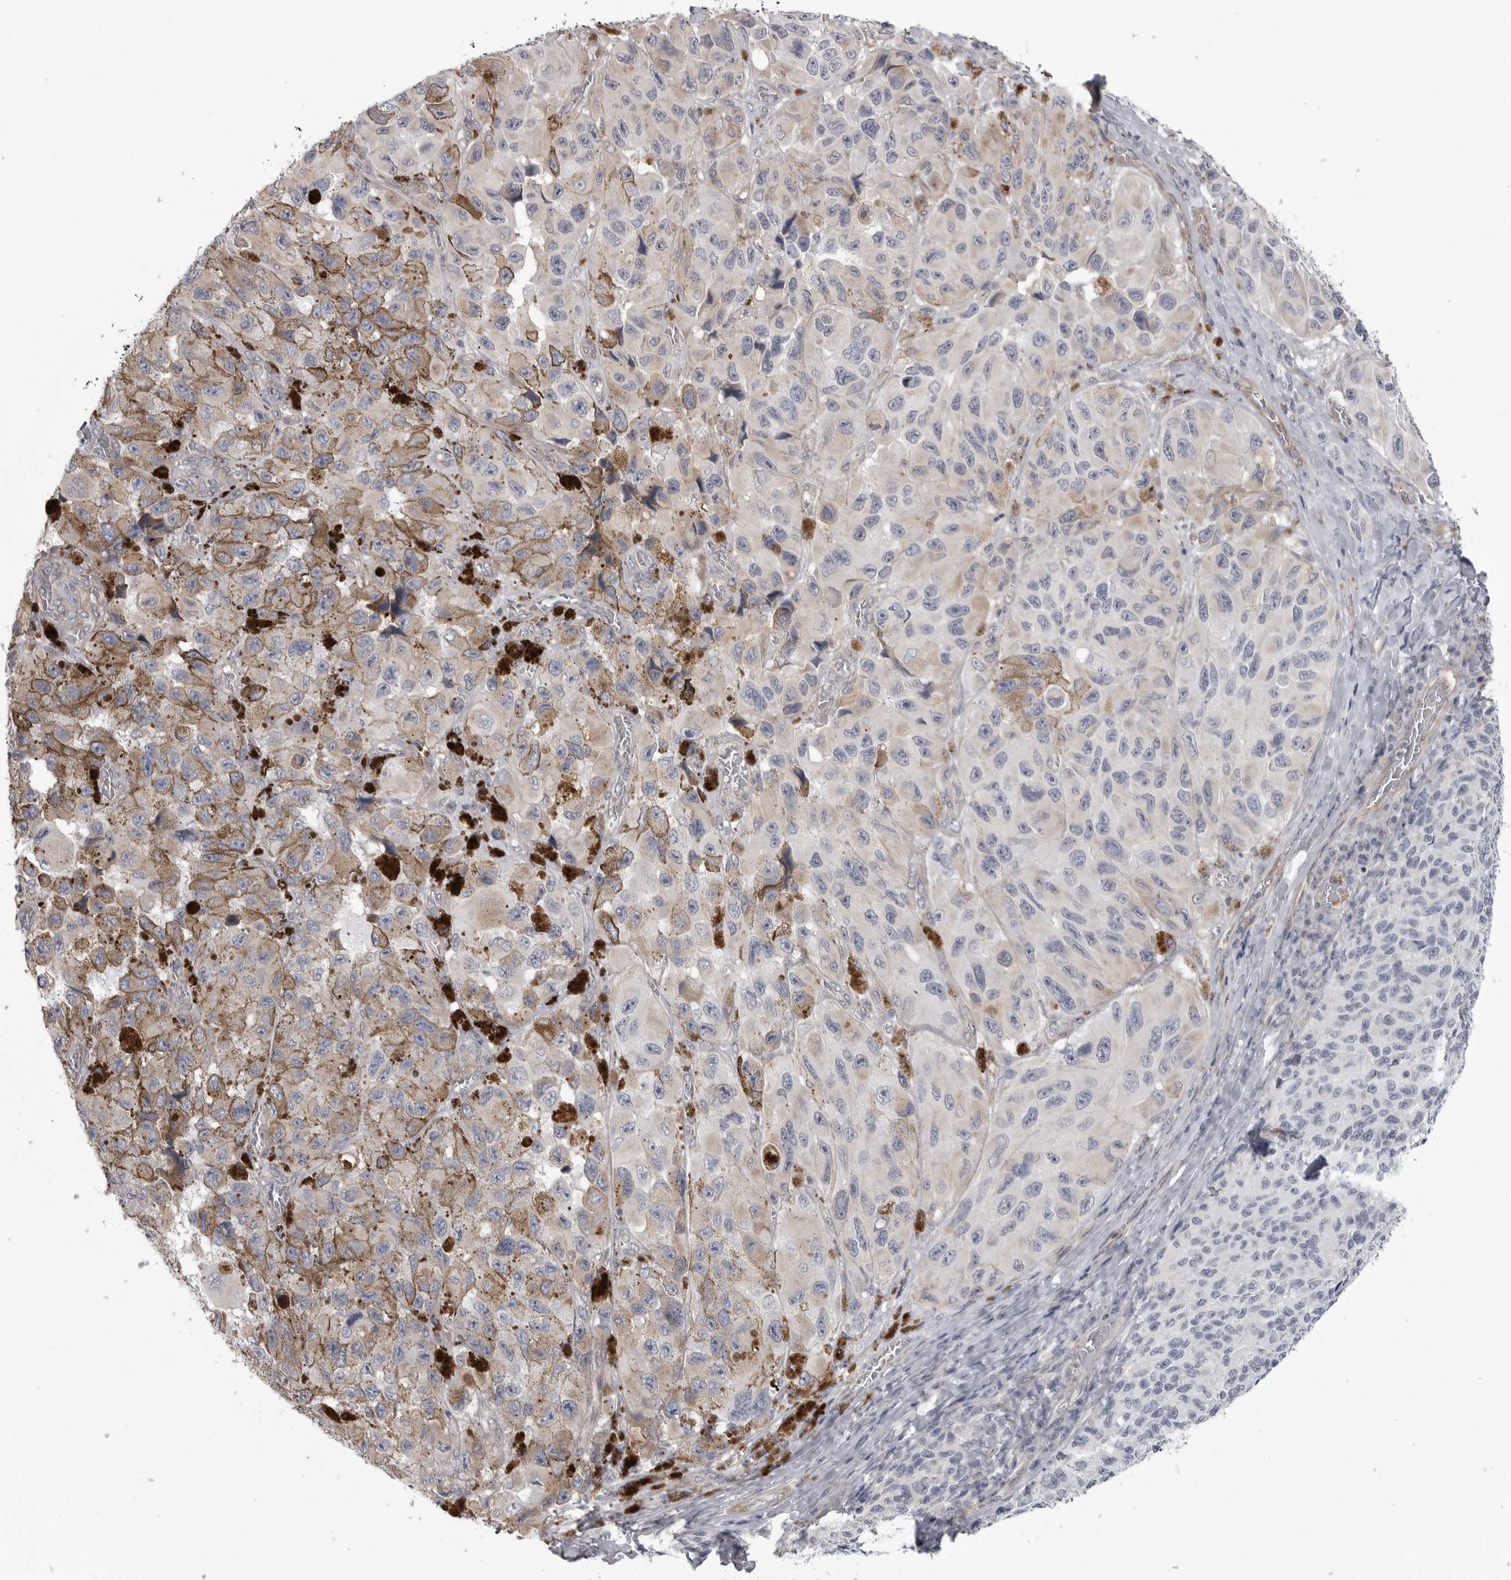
{"staining": {"intensity": "negative", "quantity": "none", "location": "none"}, "tissue": "melanoma", "cell_type": "Tumor cells", "image_type": "cancer", "snomed": [{"axis": "morphology", "description": "Malignant melanoma, NOS"}, {"axis": "topography", "description": "Skin"}], "caption": "DAB (3,3'-diaminobenzidine) immunohistochemical staining of malignant melanoma demonstrates no significant expression in tumor cells.", "gene": "SCP2", "patient": {"sex": "female", "age": 73}}